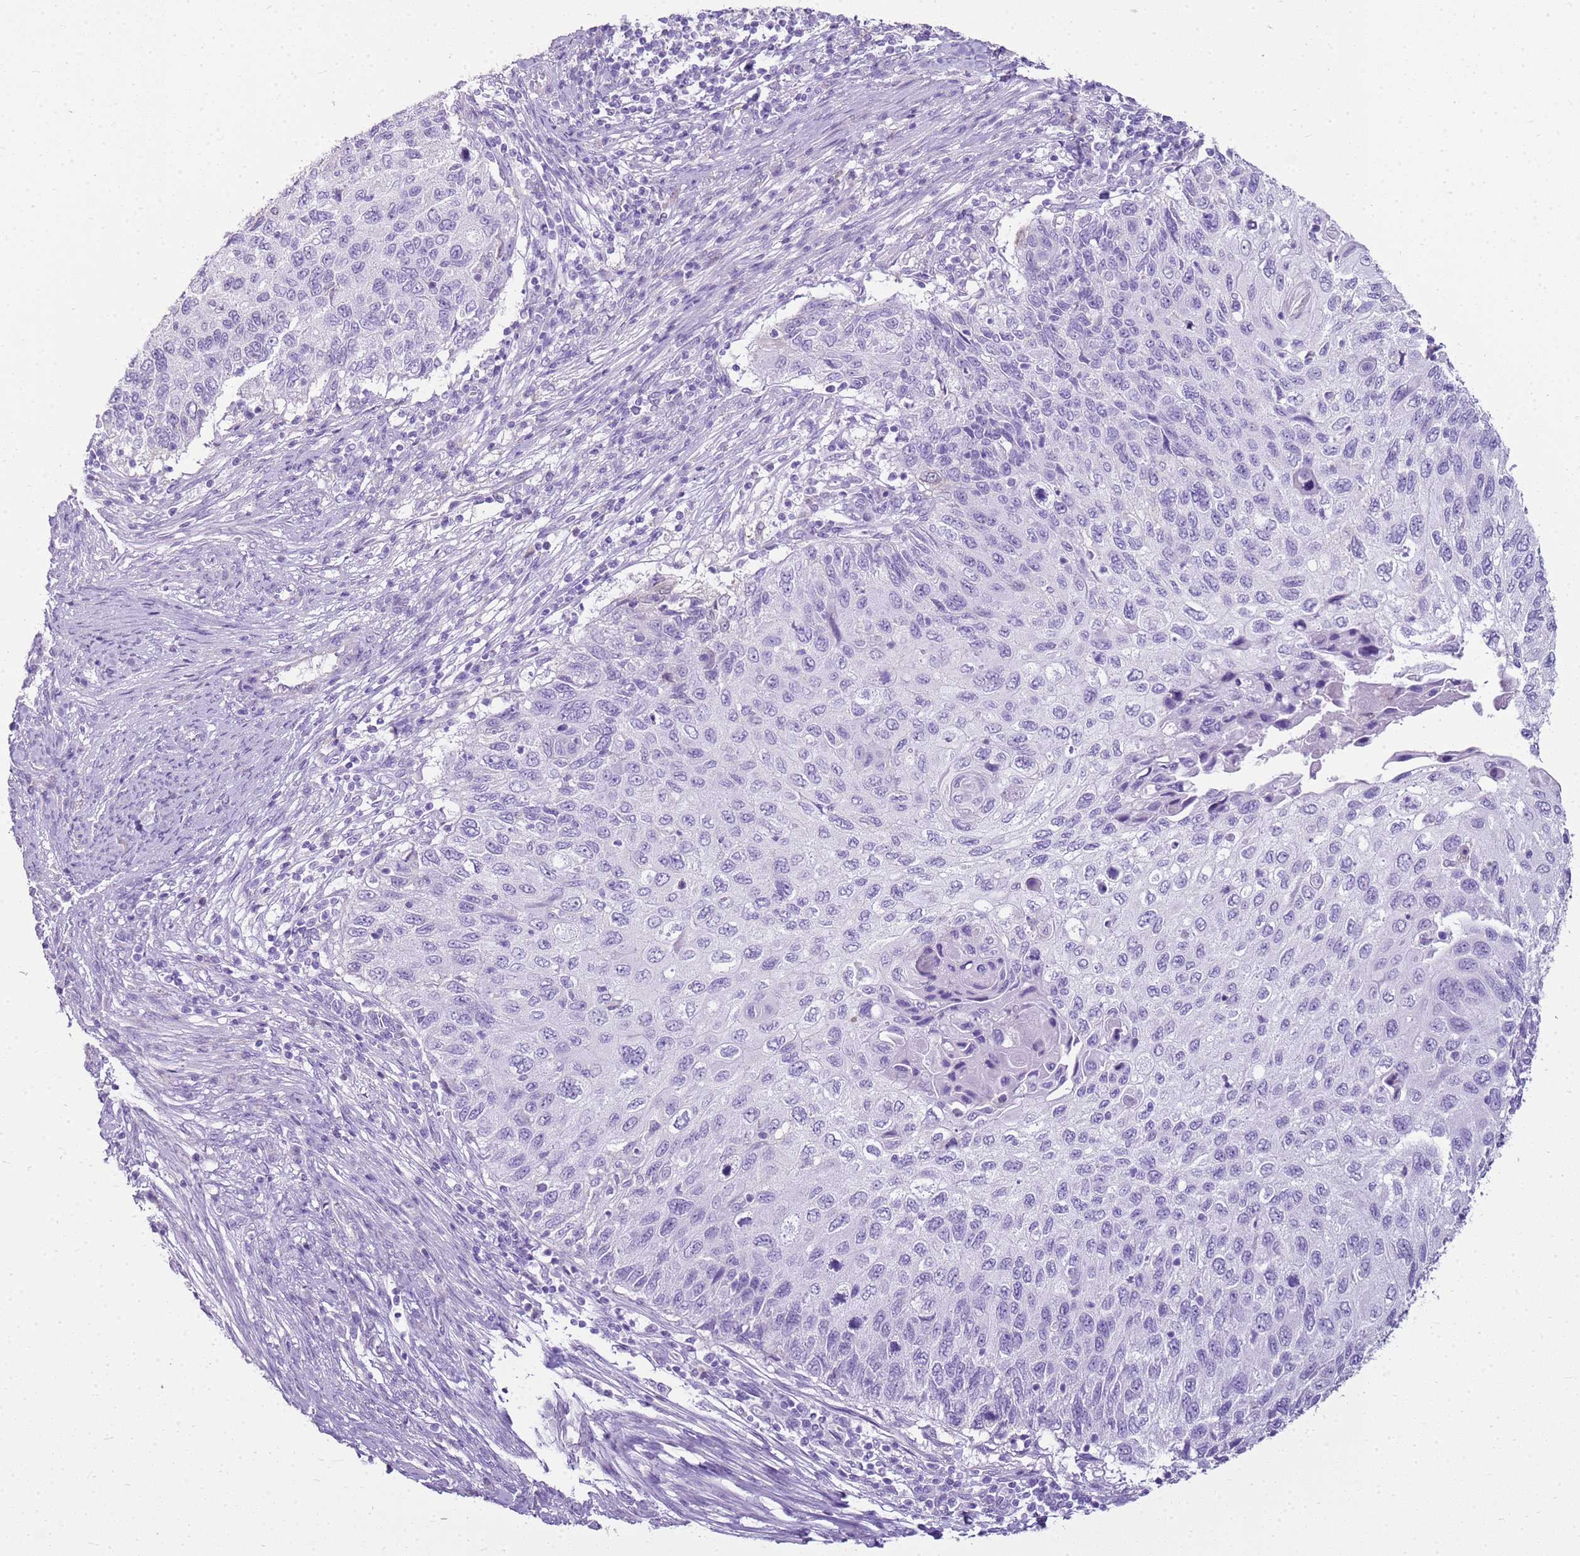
{"staining": {"intensity": "negative", "quantity": "none", "location": "none"}, "tissue": "cervical cancer", "cell_type": "Tumor cells", "image_type": "cancer", "snomed": [{"axis": "morphology", "description": "Squamous cell carcinoma, NOS"}, {"axis": "topography", "description": "Cervix"}], "caption": "Protein analysis of cervical cancer (squamous cell carcinoma) exhibits no significant expression in tumor cells.", "gene": "SULT1E1", "patient": {"sex": "female", "age": 70}}